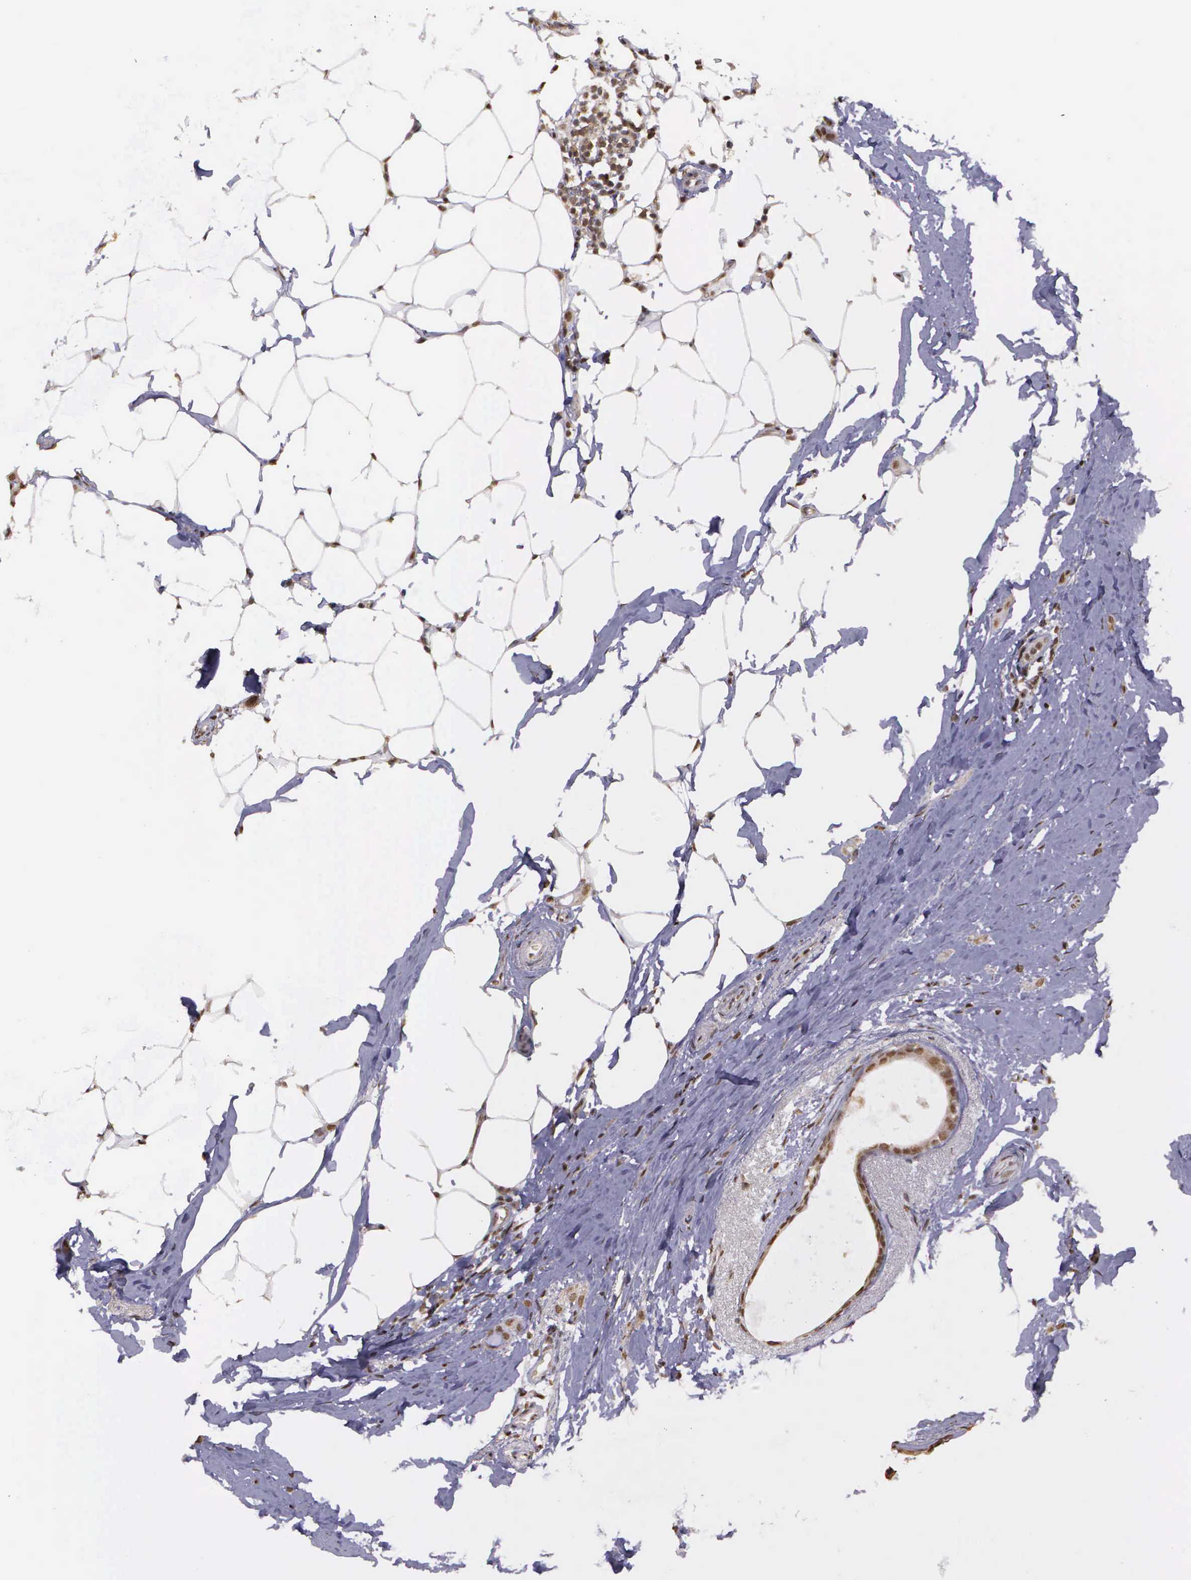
{"staining": {"intensity": "moderate", "quantity": ">75%", "location": "nuclear"}, "tissue": "breast cancer", "cell_type": "Tumor cells", "image_type": "cancer", "snomed": [{"axis": "morphology", "description": "Lobular carcinoma"}, {"axis": "topography", "description": "Breast"}], "caption": "Protein expression by immunohistochemistry (IHC) demonstrates moderate nuclear expression in about >75% of tumor cells in breast cancer. (DAB (3,3'-diaminobenzidine) IHC, brown staining for protein, blue staining for nuclei).", "gene": "ARMCX5", "patient": {"sex": "female", "age": 55}}